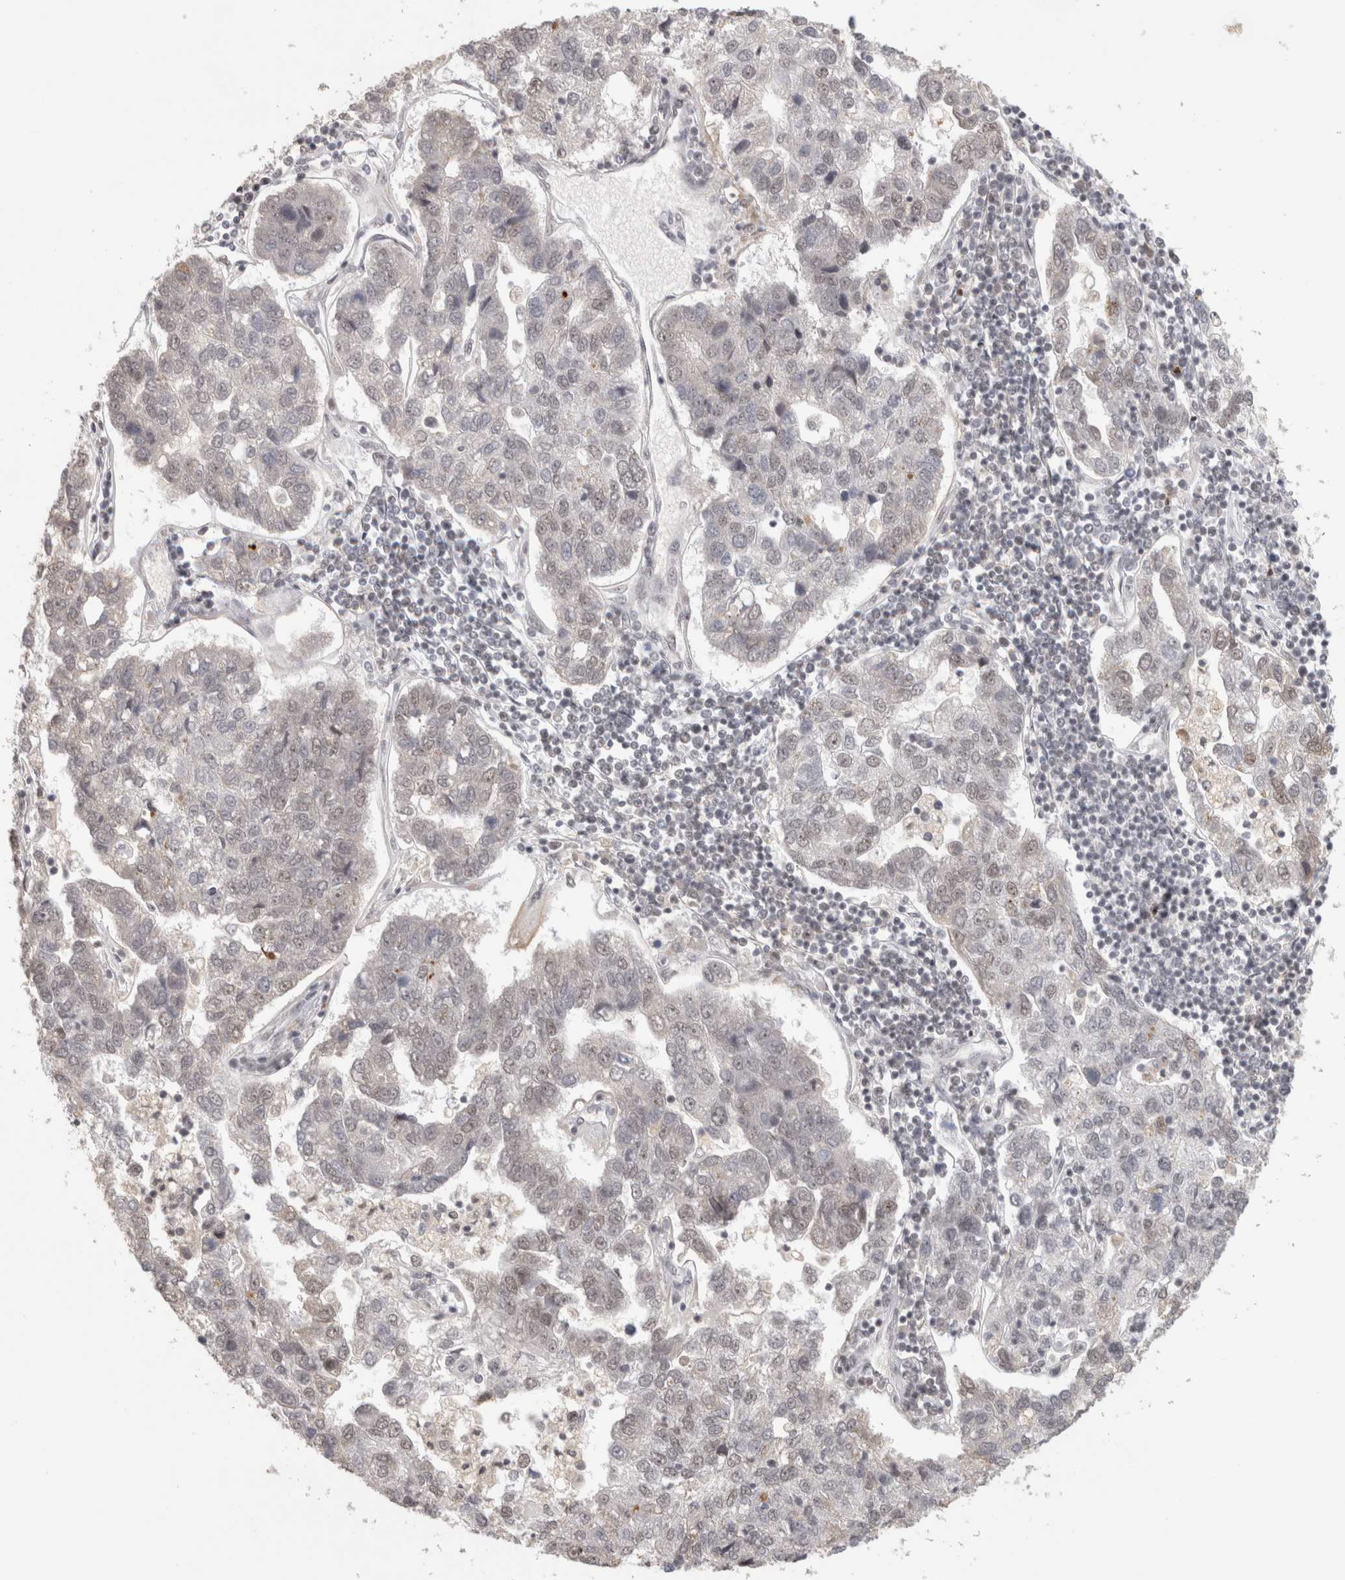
{"staining": {"intensity": "moderate", "quantity": "<25%", "location": "nuclear"}, "tissue": "pancreatic cancer", "cell_type": "Tumor cells", "image_type": "cancer", "snomed": [{"axis": "morphology", "description": "Adenocarcinoma, NOS"}, {"axis": "topography", "description": "Pancreas"}], "caption": "The histopathology image displays immunohistochemical staining of pancreatic cancer. There is moderate nuclear positivity is seen in about <25% of tumor cells.", "gene": "ZNF830", "patient": {"sex": "female", "age": 61}}